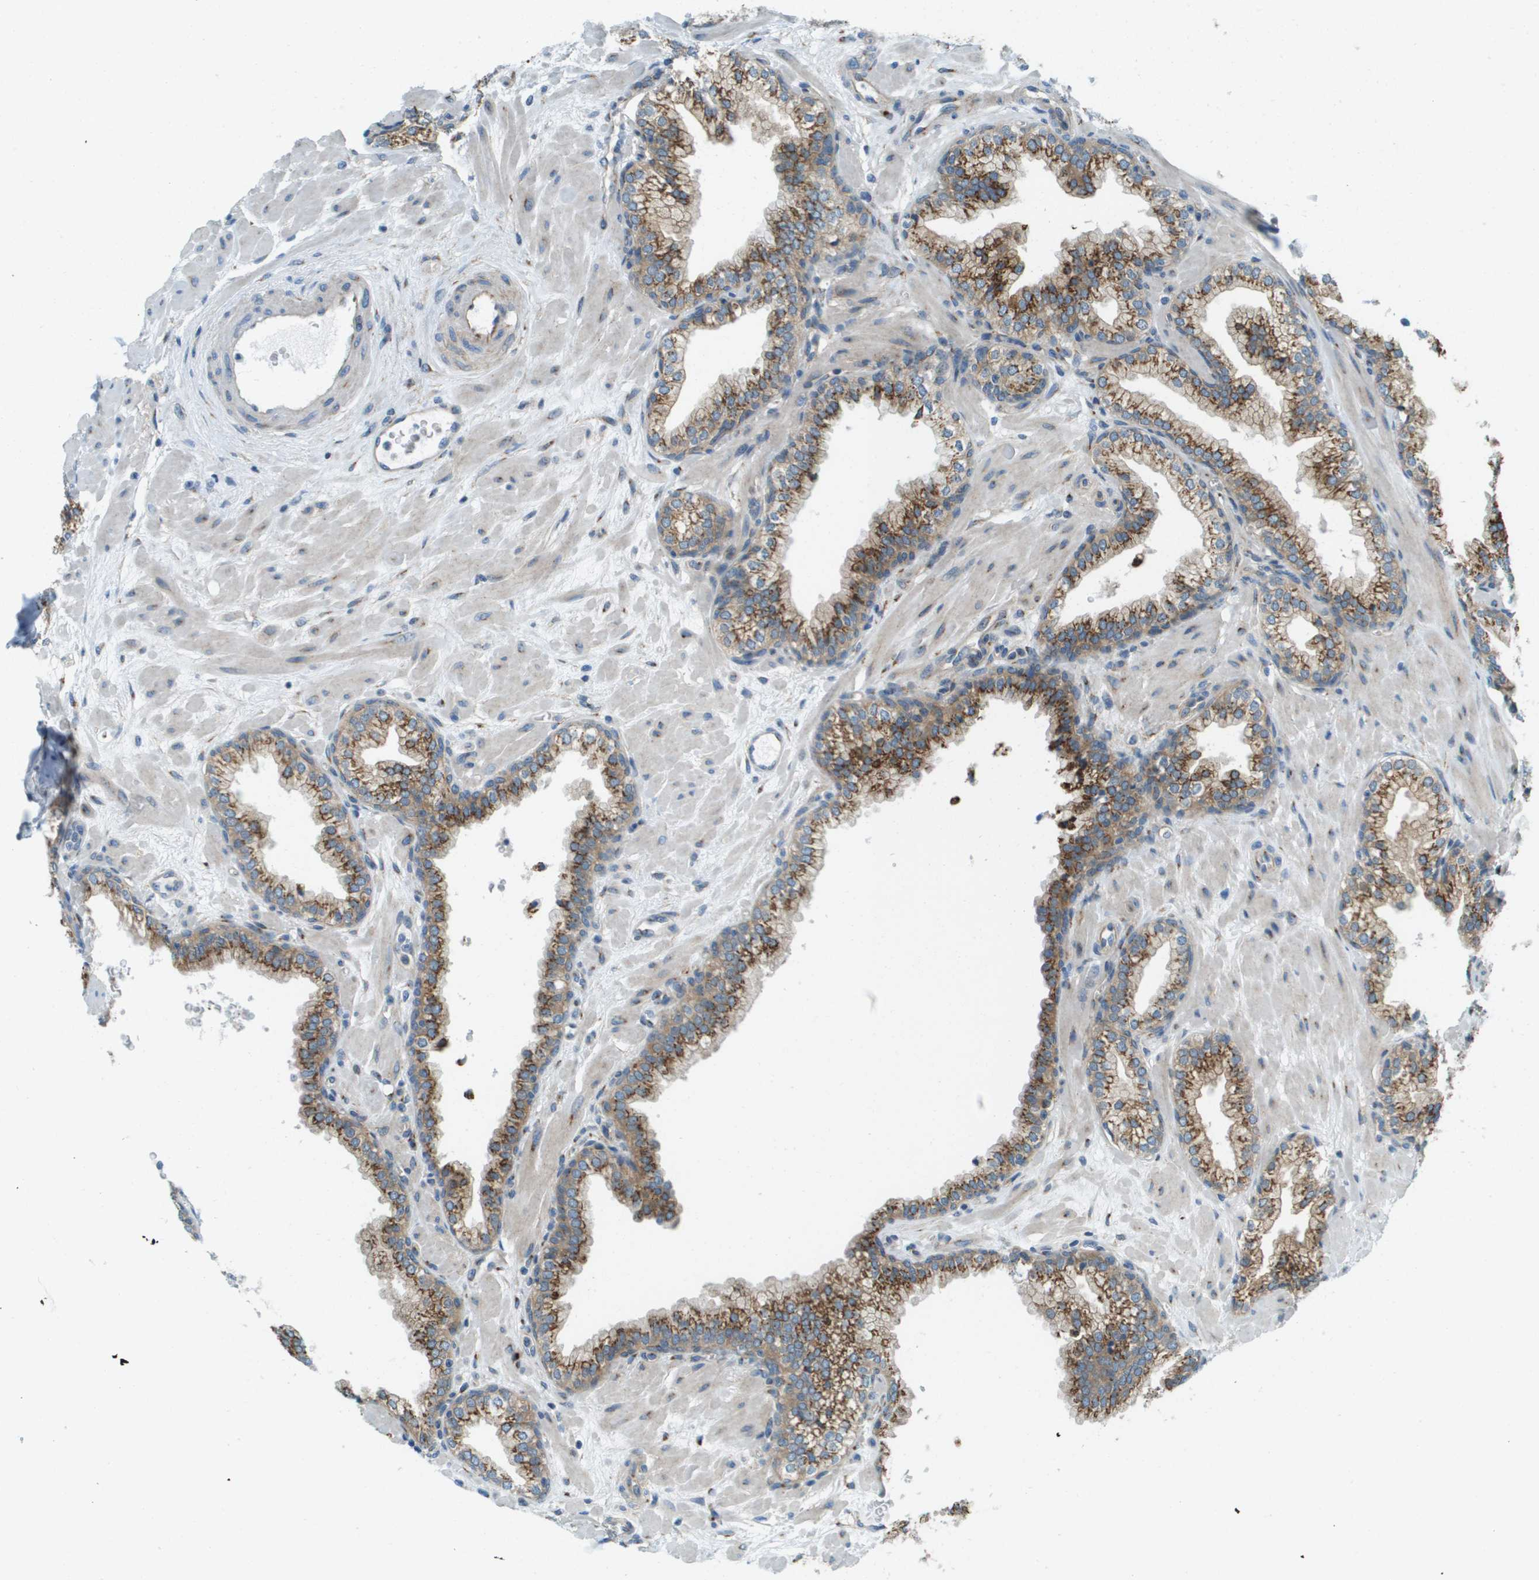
{"staining": {"intensity": "strong", "quantity": ">75%", "location": "cytoplasmic/membranous"}, "tissue": "prostate", "cell_type": "Glandular cells", "image_type": "normal", "snomed": [{"axis": "morphology", "description": "Normal tissue, NOS"}, {"axis": "morphology", "description": "Urothelial carcinoma, Low grade"}, {"axis": "topography", "description": "Urinary bladder"}, {"axis": "topography", "description": "Prostate"}], "caption": "Protein staining shows strong cytoplasmic/membranous expression in about >75% of glandular cells in normal prostate.", "gene": "ACBD3", "patient": {"sex": "male", "age": 60}}